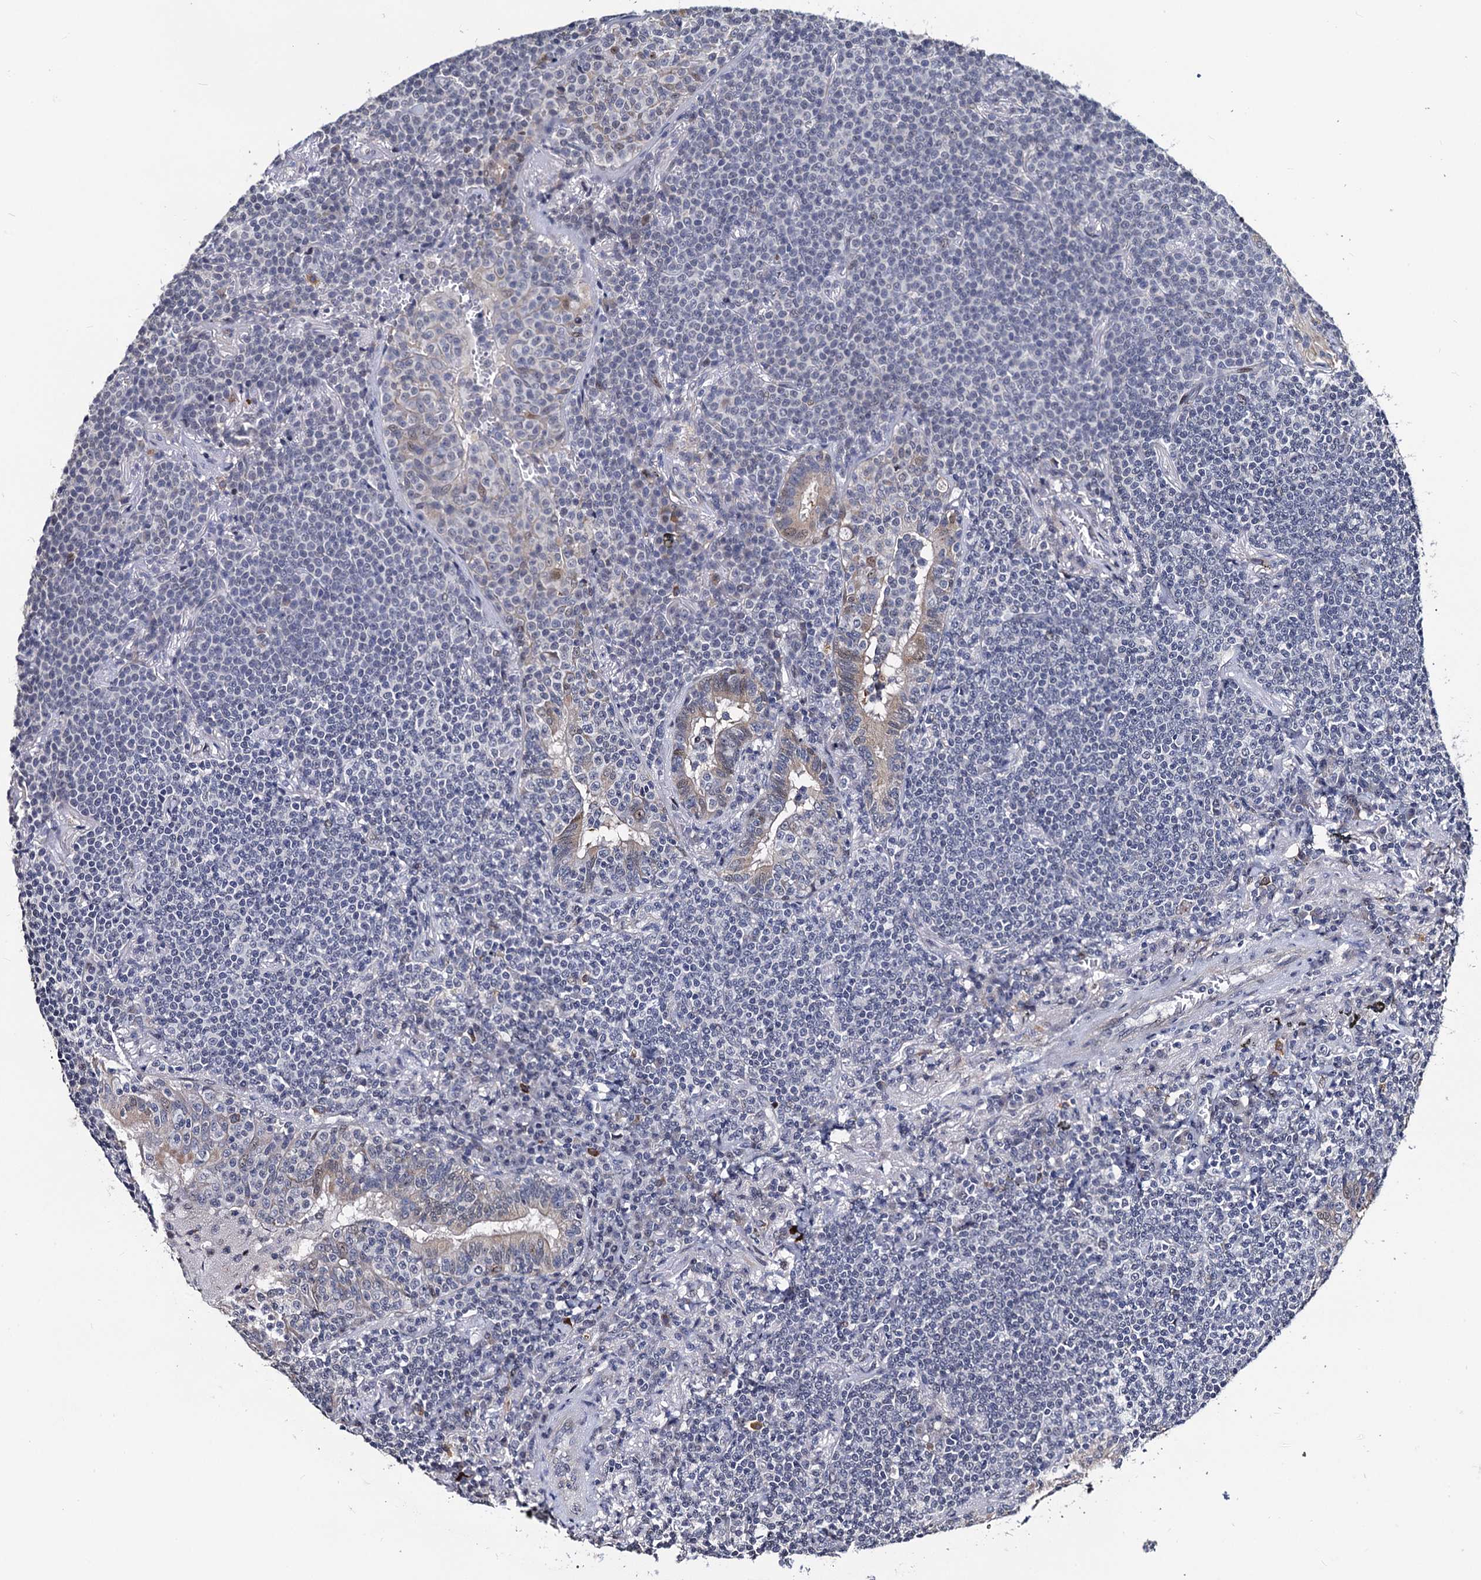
{"staining": {"intensity": "negative", "quantity": "none", "location": "none"}, "tissue": "lymphoma", "cell_type": "Tumor cells", "image_type": "cancer", "snomed": [{"axis": "morphology", "description": "Malignant lymphoma, non-Hodgkin's type, Low grade"}, {"axis": "topography", "description": "Lung"}], "caption": "Tumor cells are negative for protein expression in human lymphoma.", "gene": "FAM222A", "patient": {"sex": "female", "age": 71}}